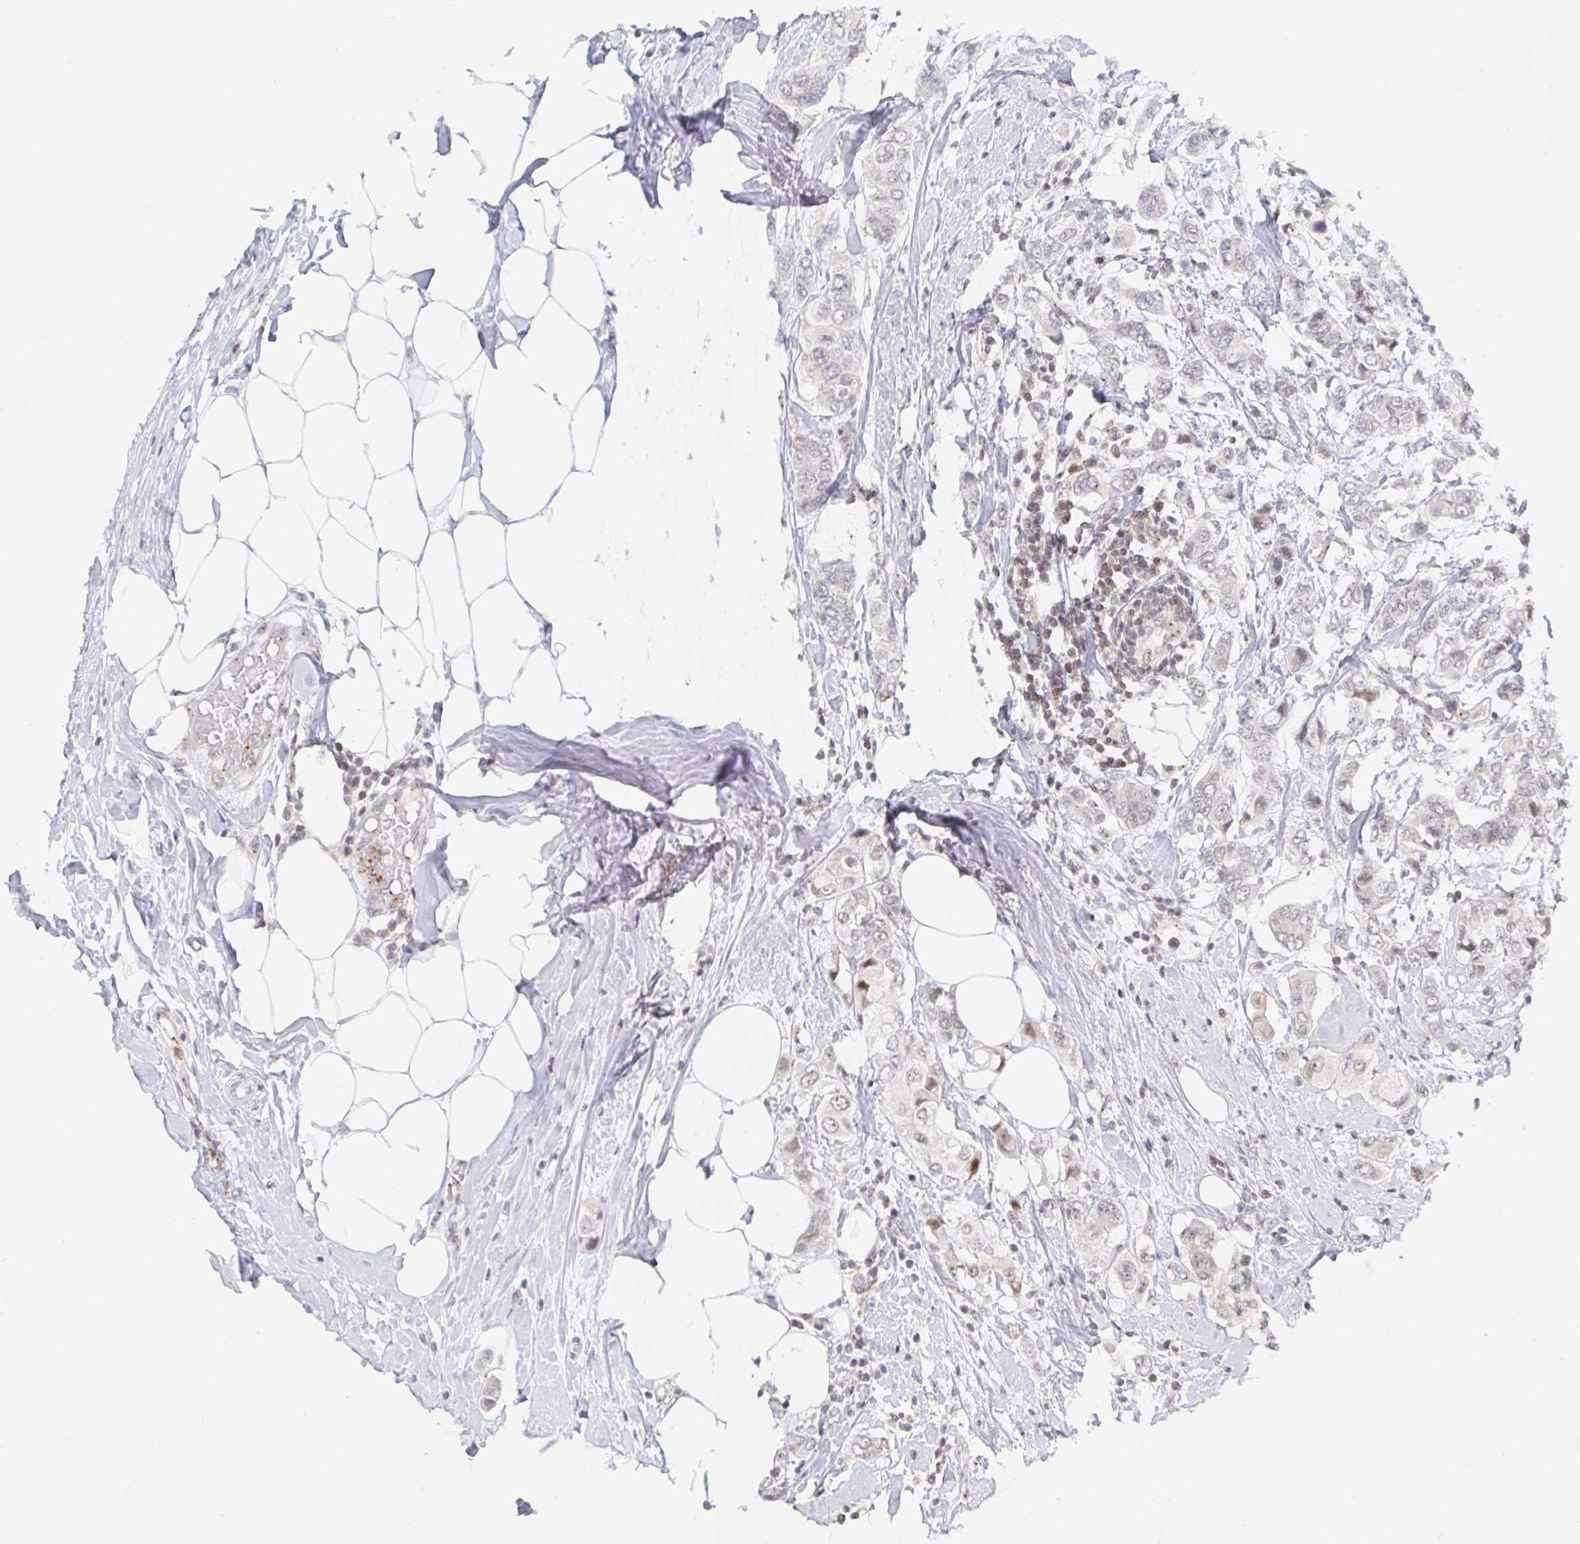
{"staining": {"intensity": "weak", "quantity": "<25%", "location": "nuclear"}, "tissue": "breast cancer", "cell_type": "Tumor cells", "image_type": "cancer", "snomed": [{"axis": "morphology", "description": "Lobular carcinoma"}, {"axis": "topography", "description": "Breast"}], "caption": "Immunohistochemical staining of lobular carcinoma (breast) displays no significant positivity in tumor cells. The staining is performed using DAB (3,3'-diaminobenzidine) brown chromogen with nuclei counter-stained in using hematoxylin.", "gene": "CHD2", "patient": {"sex": "female", "age": 51}}